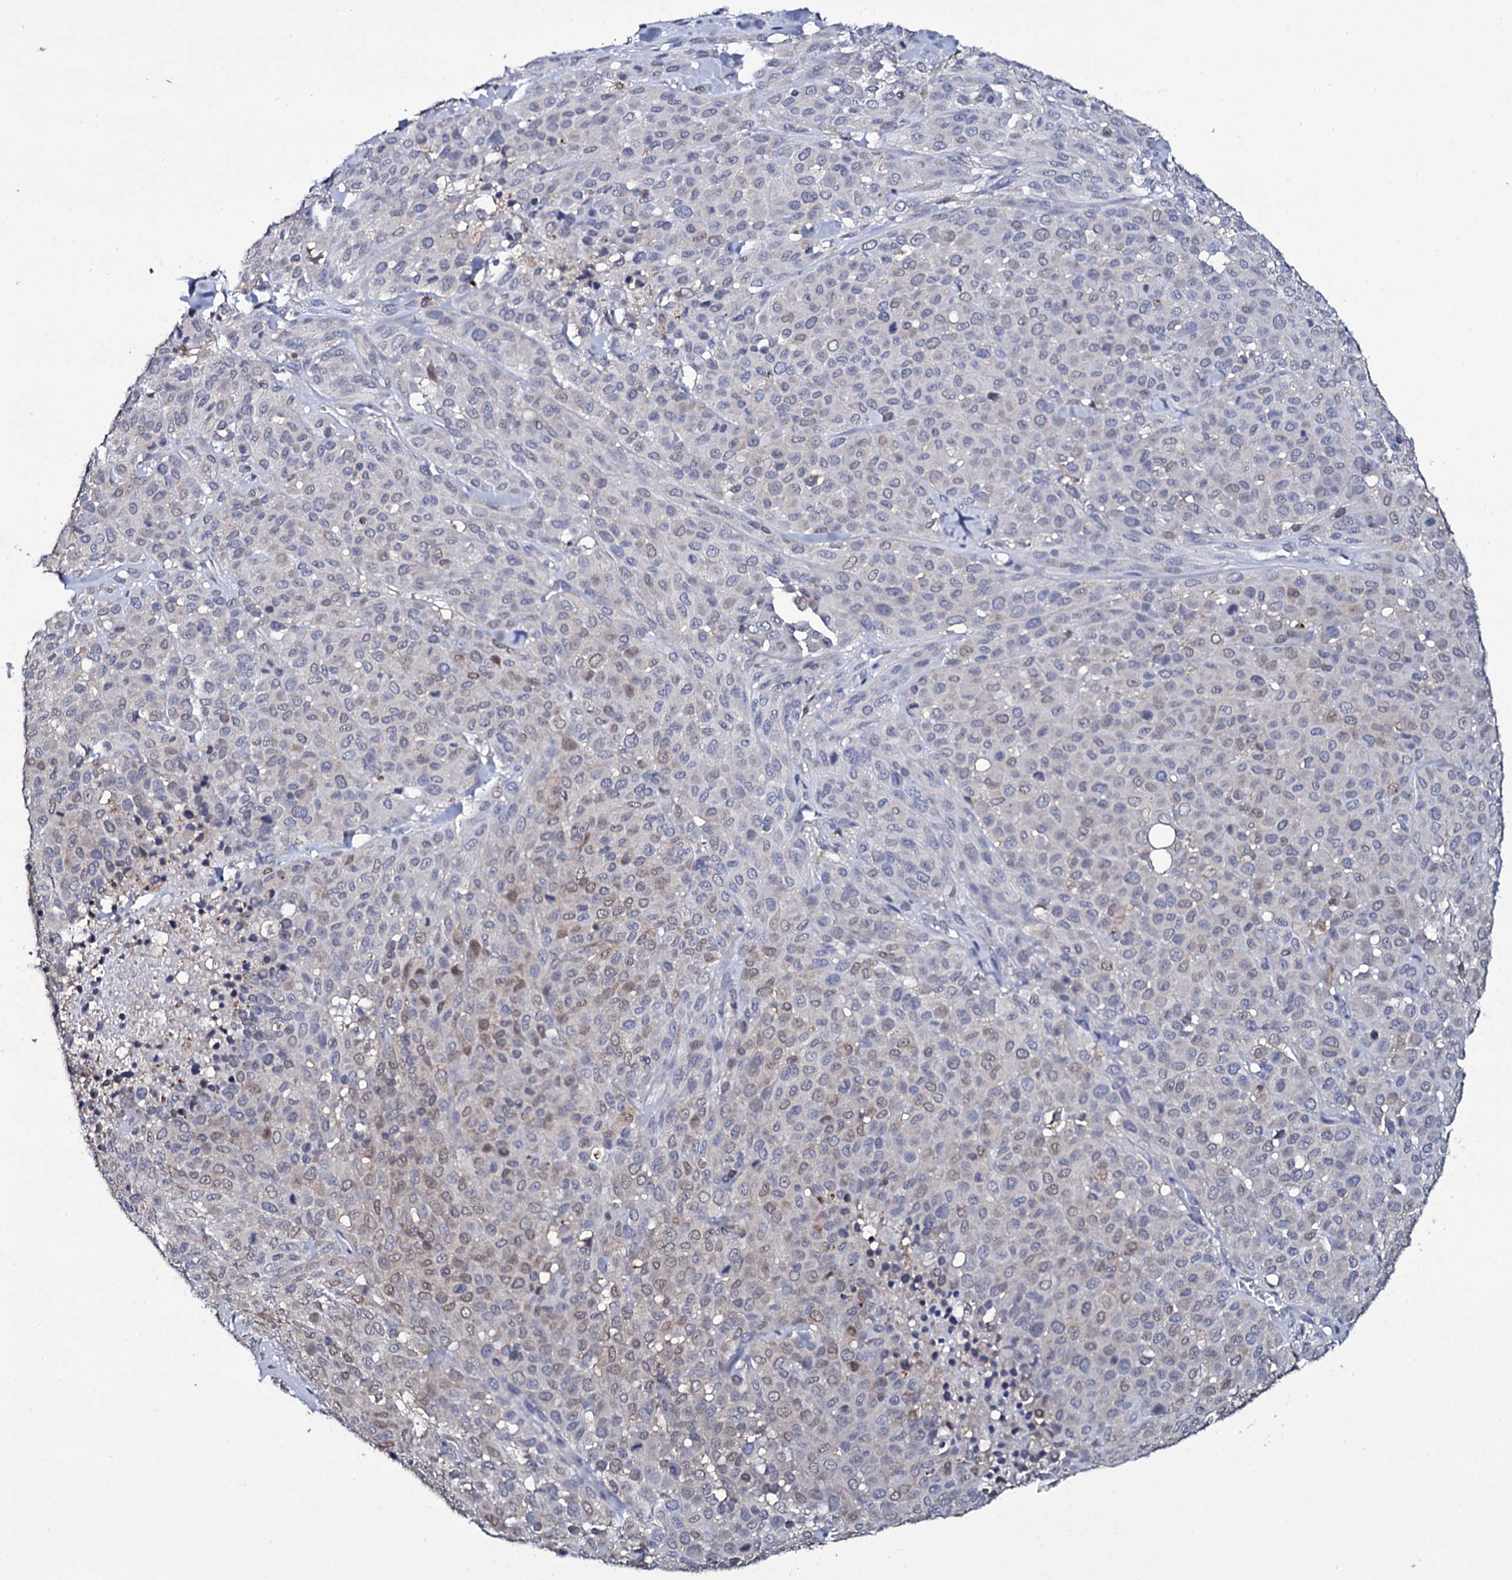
{"staining": {"intensity": "weak", "quantity": "<25%", "location": "nuclear"}, "tissue": "melanoma", "cell_type": "Tumor cells", "image_type": "cancer", "snomed": [{"axis": "morphology", "description": "Malignant melanoma, Metastatic site"}, {"axis": "topography", "description": "Skin"}], "caption": "Immunohistochemistry (IHC) image of malignant melanoma (metastatic site) stained for a protein (brown), which exhibits no staining in tumor cells.", "gene": "CRYL1", "patient": {"sex": "female", "age": 81}}